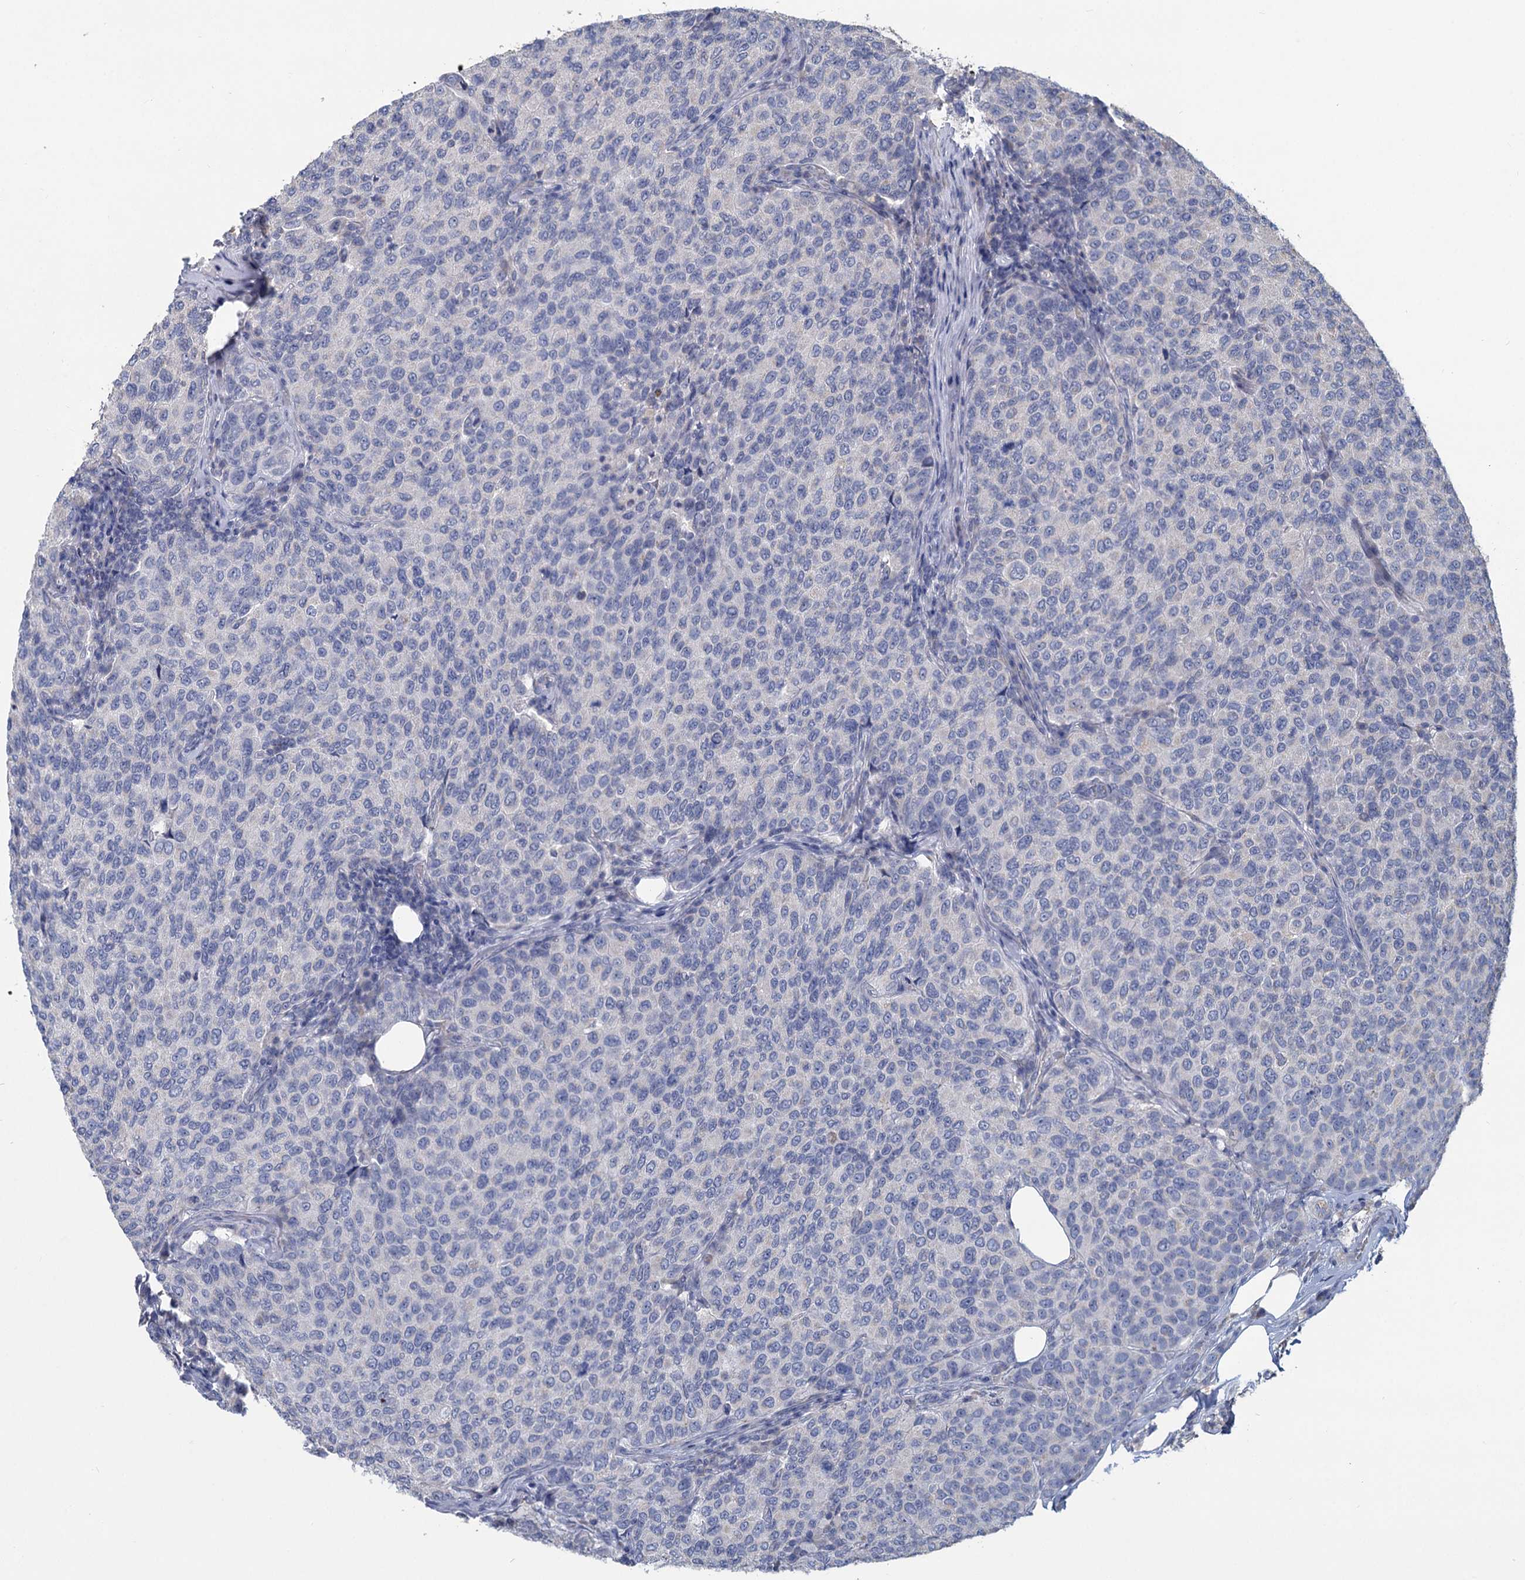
{"staining": {"intensity": "negative", "quantity": "none", "location": "none"}, "tissue": "breast cancer", "cell_type": "Tumor cells", "image_type": "cancer", "snomed": [{"axis": "morphology", "description": "Duct carcinoma"}, {"axis": "topography", "description": "Breast"}], "caption": "This is a image of immunohistochemistry (IHC) staining of invasive ductal carcinoma (breast), which shows no staining in tumor cells.", "gene": "HES2", "patient": {"sex": "female", "age": 55}}